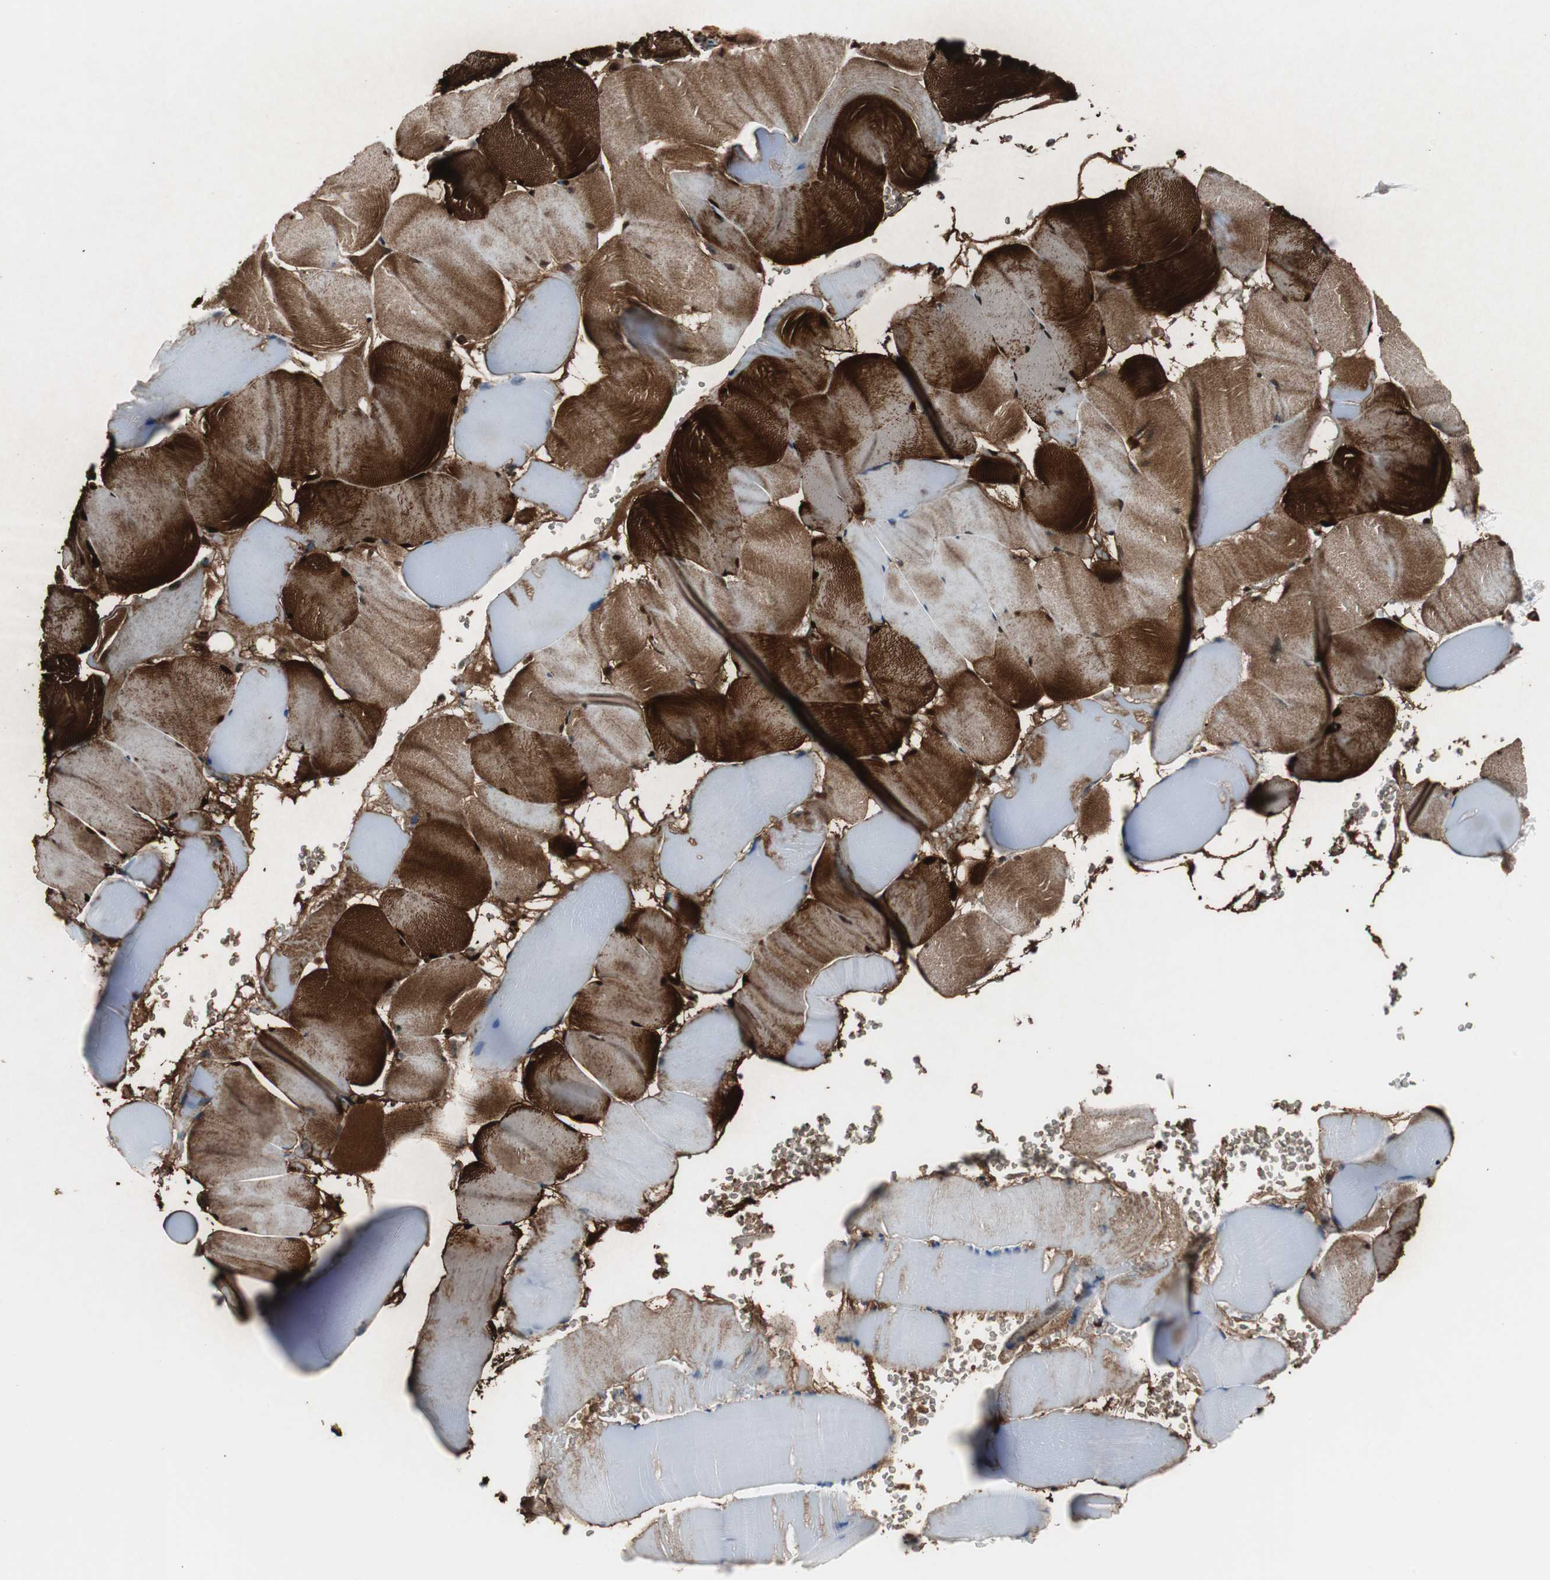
{"staining": {"intensity": "moderate", "quantity": "25%-75%", "location": "cytoplasmic/membranous"}, "tissue": "skeletal muscle", "cell_type": "Myocytes", "image_type": "normal", "snomed": [{"axis": "morphology", "description": "Normal tissue, NOS"}, {"axis": "topography", "description": "Skeletal muscle"}], "caption": "This histopathology image reveals normal skeletal muscle stained with IHC to label a protein in brown. The cytoplasmic/membranous of myocytes show moderate positivity for the protein. Nuclei are counter-stained blue.", "gene": "RELA", "patient": {"sex": "male", "age": 62}}